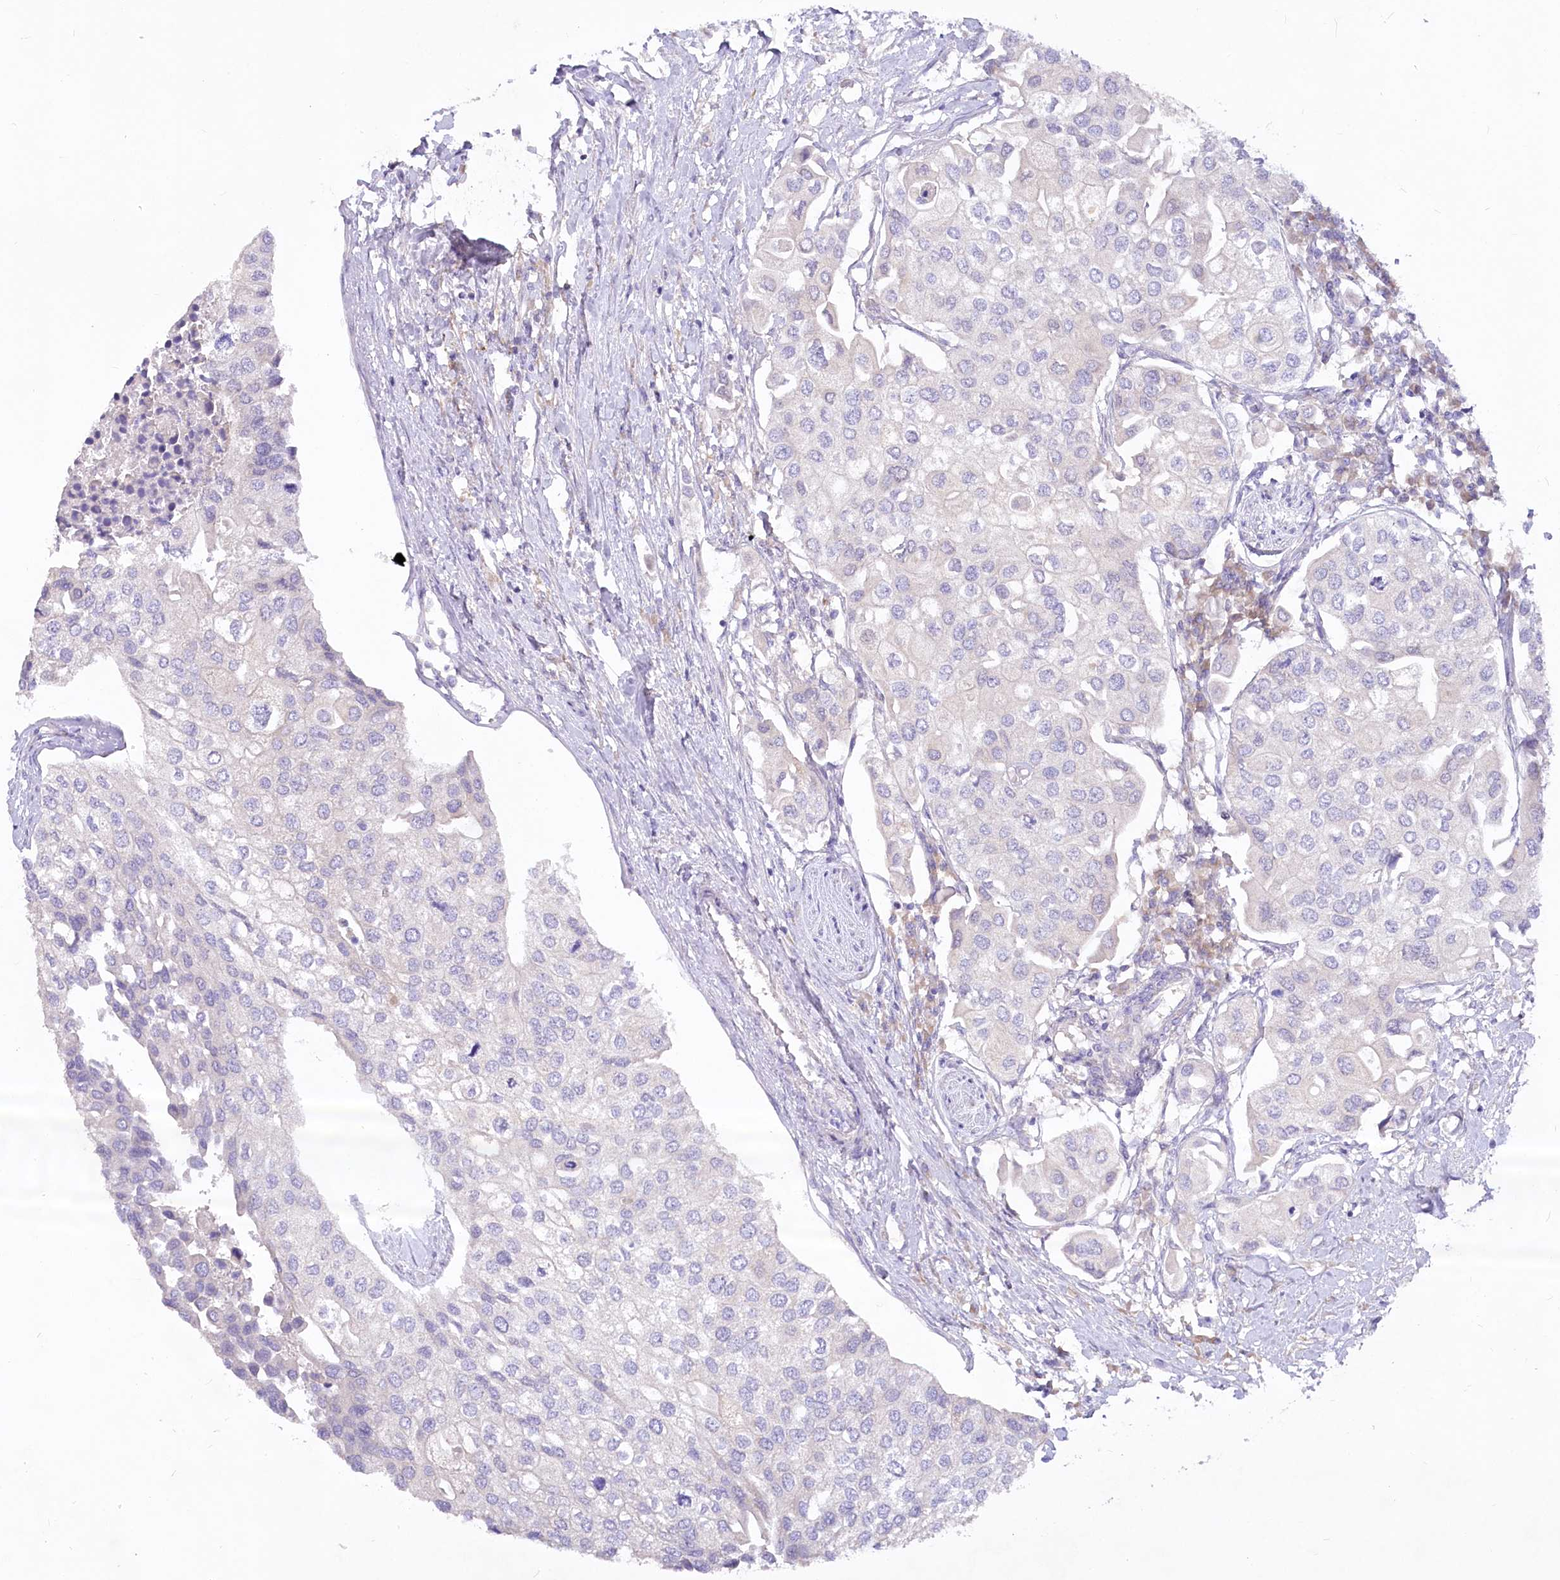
{"staining": {"intensity": "negative", "quantity": "none", "location": "none"}, "tissue": "urothelial cancer", "cell_type": "Tumor cells", "image_type": "cancer", "snomed": [{"axis": "morphology", "description": "Urothelial carcinoma, High grade"}, {"axis": "topography", "description": "Urinary bladder"}], "caption": "Human urothelial carcinoma (high-grade) stained for a protein using IHC exhibits no positivity in tumor cells.", "gene": "EFHC2", "patient": {"sex": "male", "age": 64}}